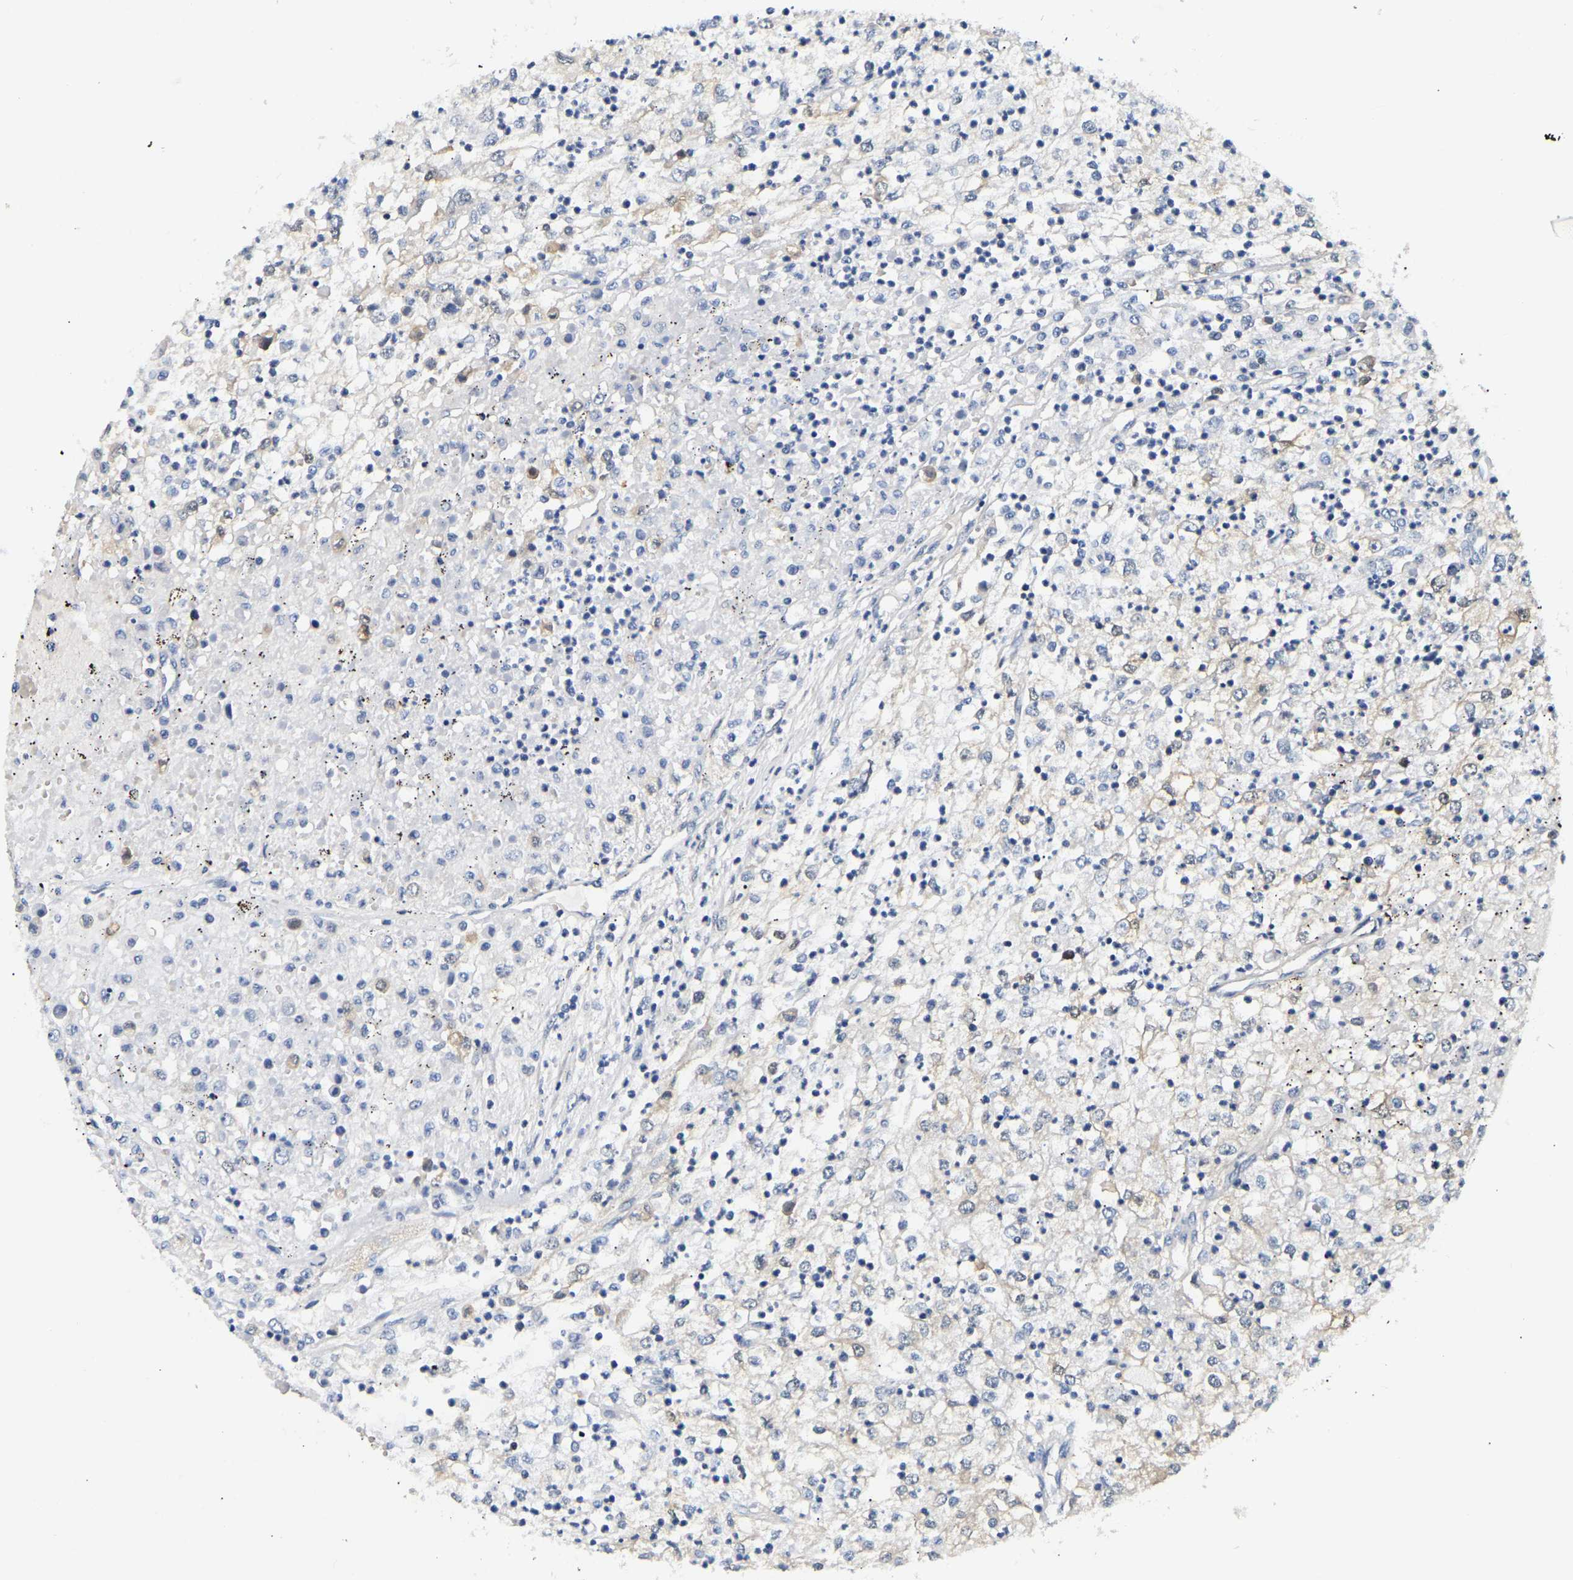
{"staining": {"intensity": "weak", "quantity": "<25%", "location": "cytoplasmic/membranous"}, "tissue": "renal cancer", "cell_type": "Tumor cells", "image_type": "cancer", "snomed": [{"axis": "morphology", "description": "Adenocarcinoma, NOS"}, {"axis": "topography", "description": "Kidney"}], "caption": "Tumor cells are negative for protein expression in human renal cancer.", "gene": "UCHL3", "patient": {"sex": "female", "age": 54}}